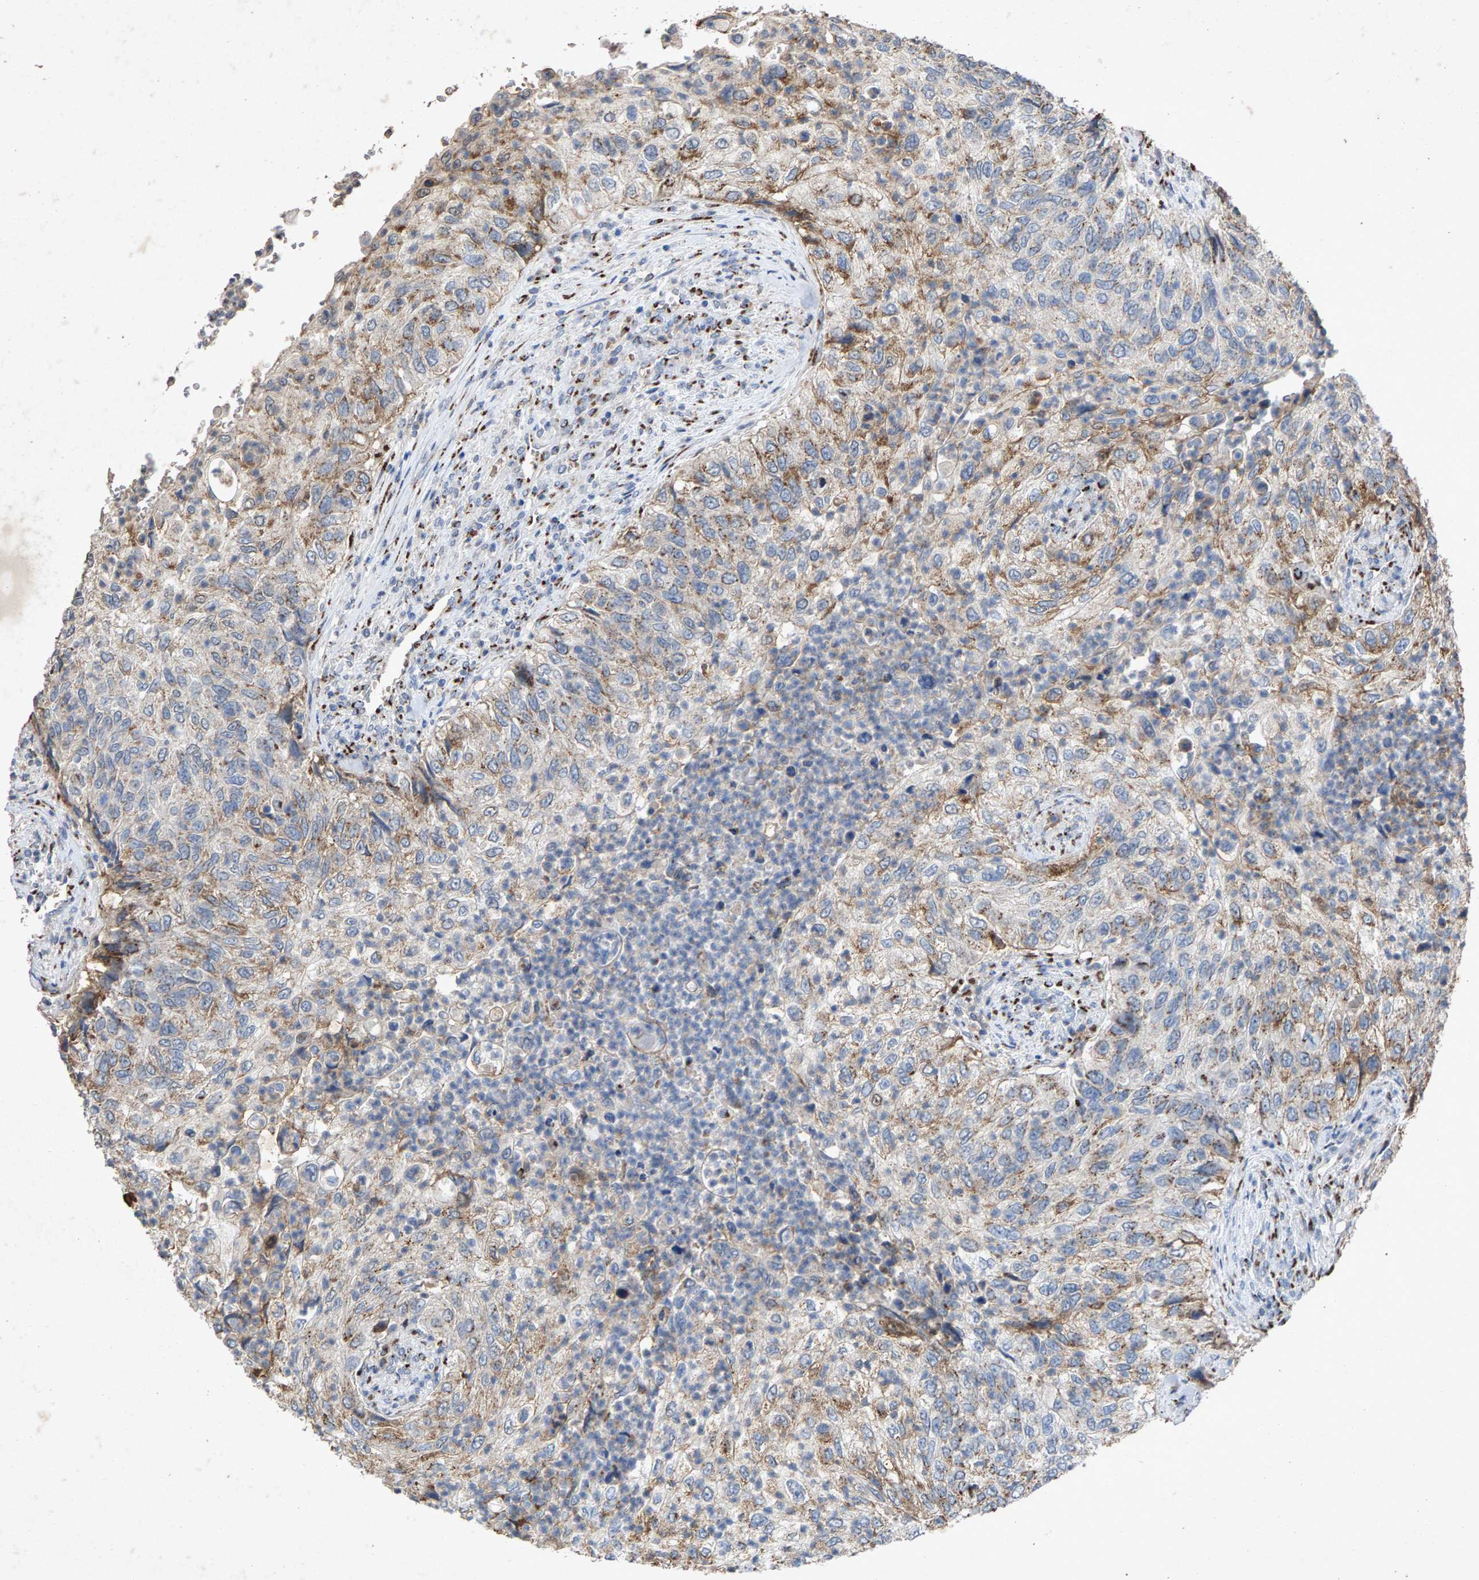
{"staining": {"intensity": "weak", "quantity": ">75%", "location": "cytoplasmic/membranous"}, "tissue": "urothelial cancer", "cell_type": "Tumor cells", "image_type": "cancer", "snomed": [{"axis": "morphology", "description": "Urothelial carcinoma, High grade"}, {"axis": "topography", "description": "Urinary bladder"}], "caption": "Protein staining exhibits weak cytoplasmic/membranous positivity in approximately >75% of tumor cells in urothelial cancer.", "gene": "MAN2A1", "patient": {"sex": "female", "age": 60}}